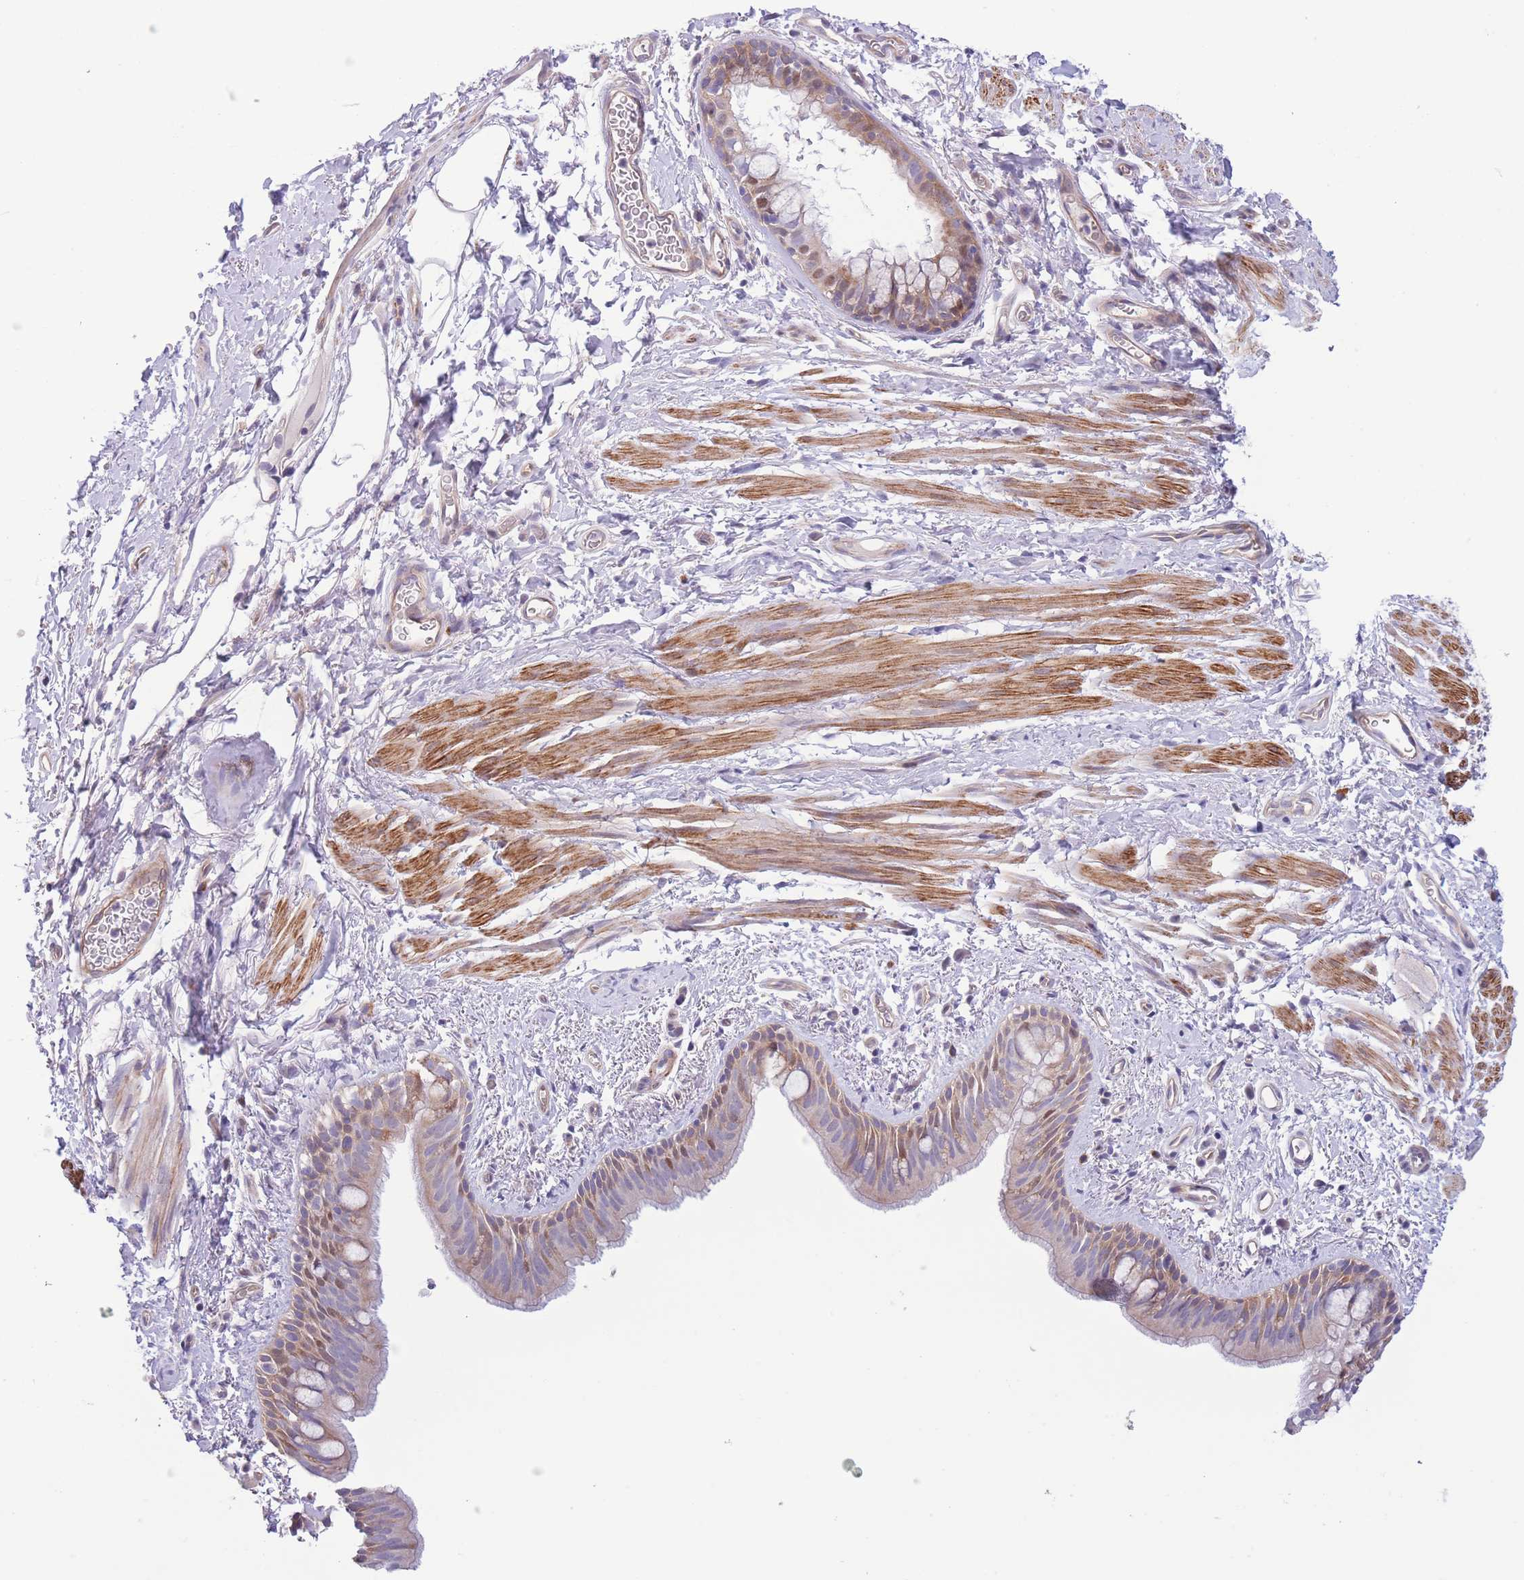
{"staining": {"intensity": "moderate", "quantity": "<25%", "location": "cytoplasmic/membranous"}, "tissue": "bronchus", "cell_type": "Respiratory epithelial cells", "image_type": "normal", "snomed": [{"axis": "morphology", "description": "Normal tissue, NOS"}, {"axis": "morphology", "description": "Squamous cell carcinoma, NOS"}, {"axis": "topography", "description": "Bronchus"}, {"axis": "topography", "description": "Lung"}], "caption": "A brown stain shows moderate cytoplasmic/membranous positivity of a protein in respiratory epithelial cells of benign human bronchus.", "gene": "C9orf152", "patient": {"sex": "female", "age": 70}}